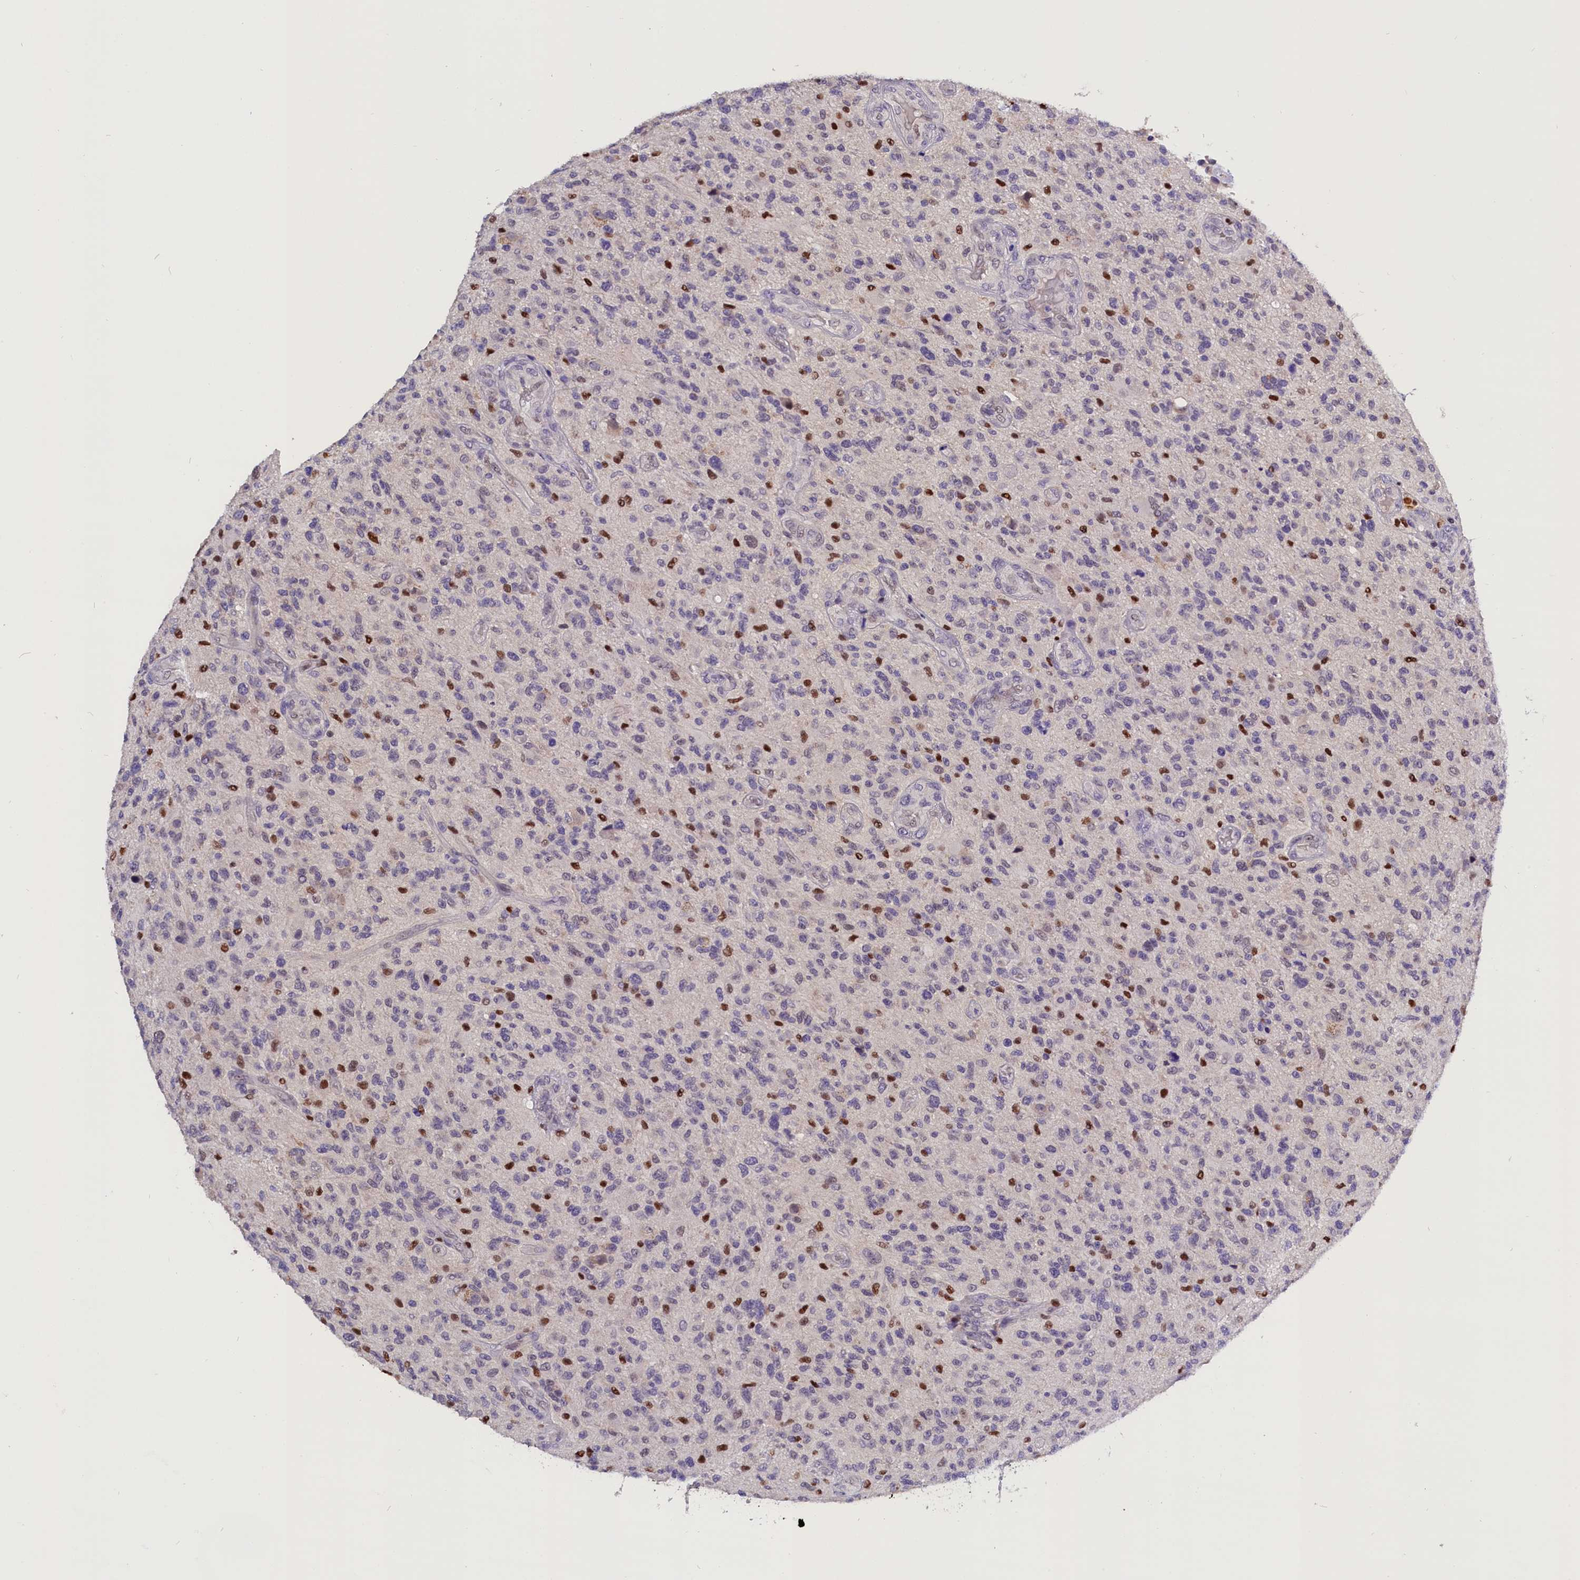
{"staining": {"intensity": "moderate", "quantity": "<25%", "location": "nuclear"}, "tissue": "glioma", "cell_type": "Tumor cells", "image_type": "cancer", "snomed": [{"axis": "morphology", "description": "Glioma, malignant, High grade"}, {"axis": "topography", "description": "Brain"}], "caption": "There is low levels of moderate nuclear positivity in tumor cells of high-grade glioma (malignant), as demonstrated by immunohistochemical staining (brown color).", "gene": "BTBD9", "patient": {"sex": "male", "age": 47}}